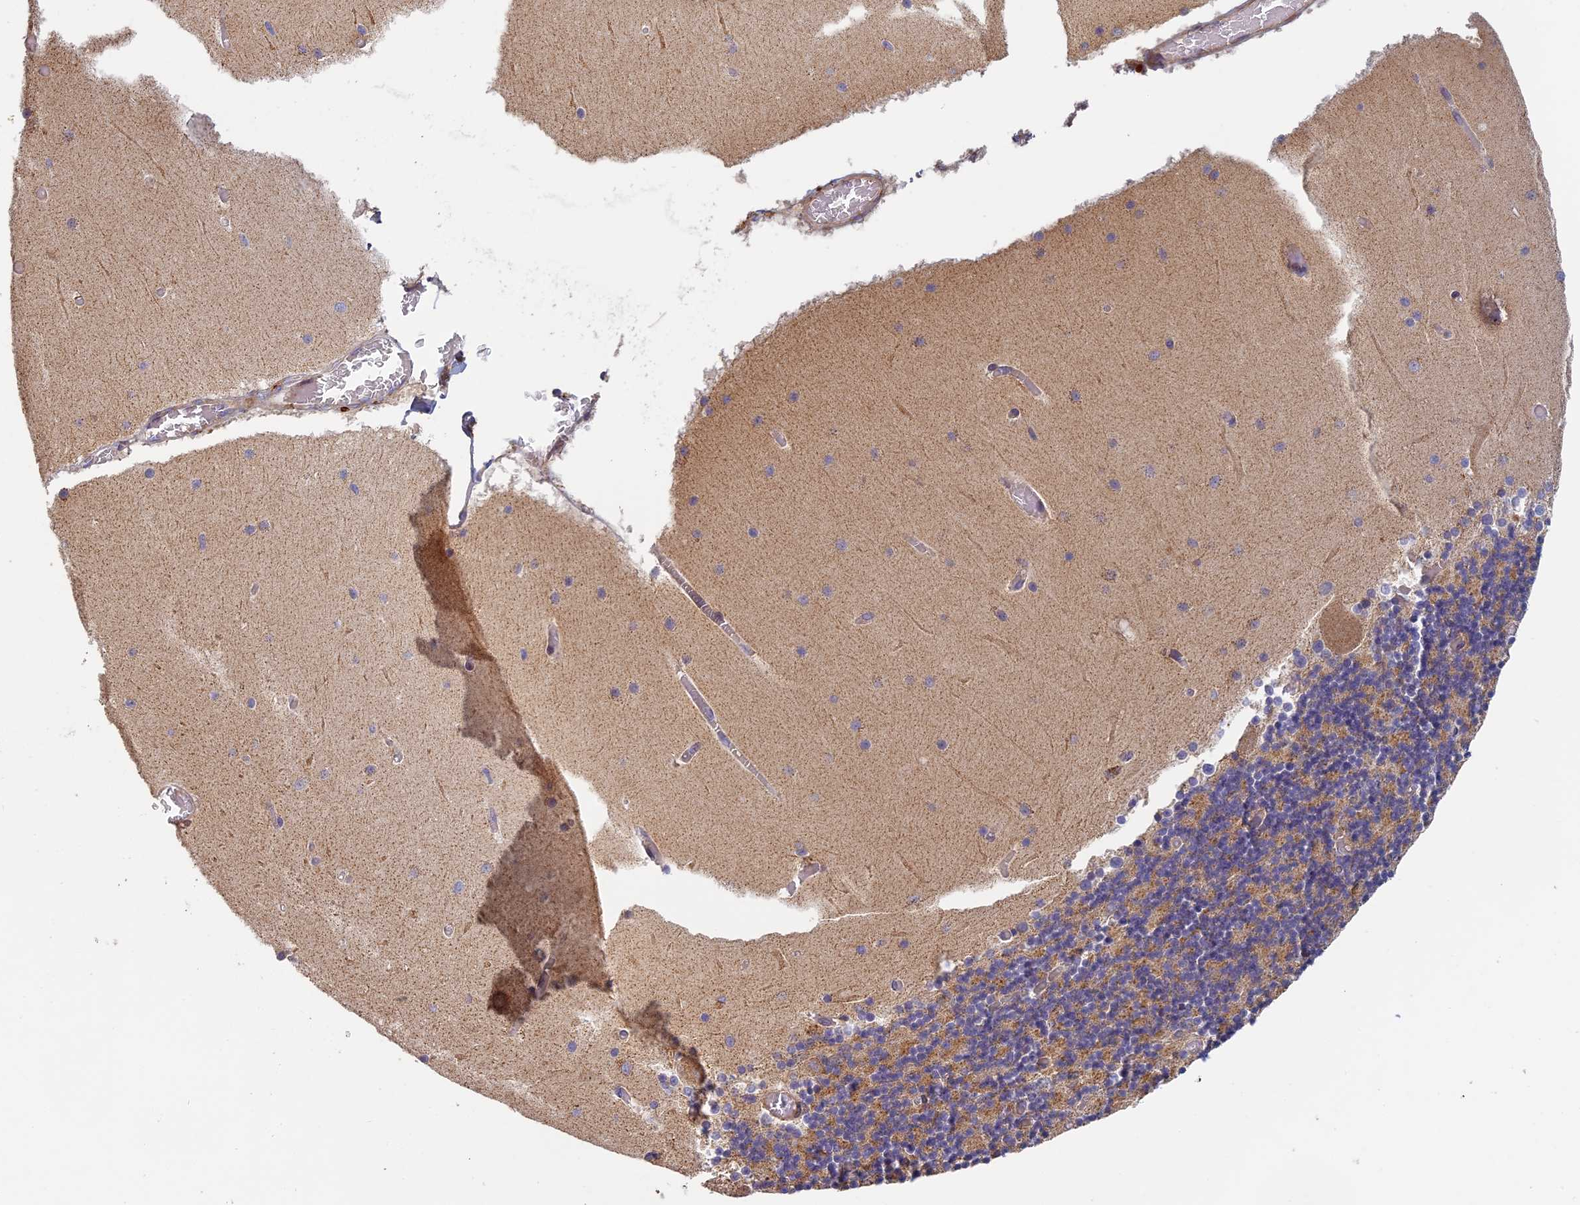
{"staining": {"intensity": "moderate", "quantity": "25%-75%", "location": "cytoplasmic/membranous"}, "tissue": "cerebellum", "cell_type": "Cells in granular layer", "image_type": "normal", "snomed": [{"axis": "morphology", "description": "Normal tissue, NOS"}, {"axis": "topography", "description": "Cerebellum"}], "caption": "IHC histopathology image of unremarkable cerebellum stained for a protein (brown), which demonstrates medium levels of moderate cytoplasmic/membranous expression in about 25%-75% of cells in granular layer.", "gene": "EDAR", "patient": {"sex": "female", "age": 28}}